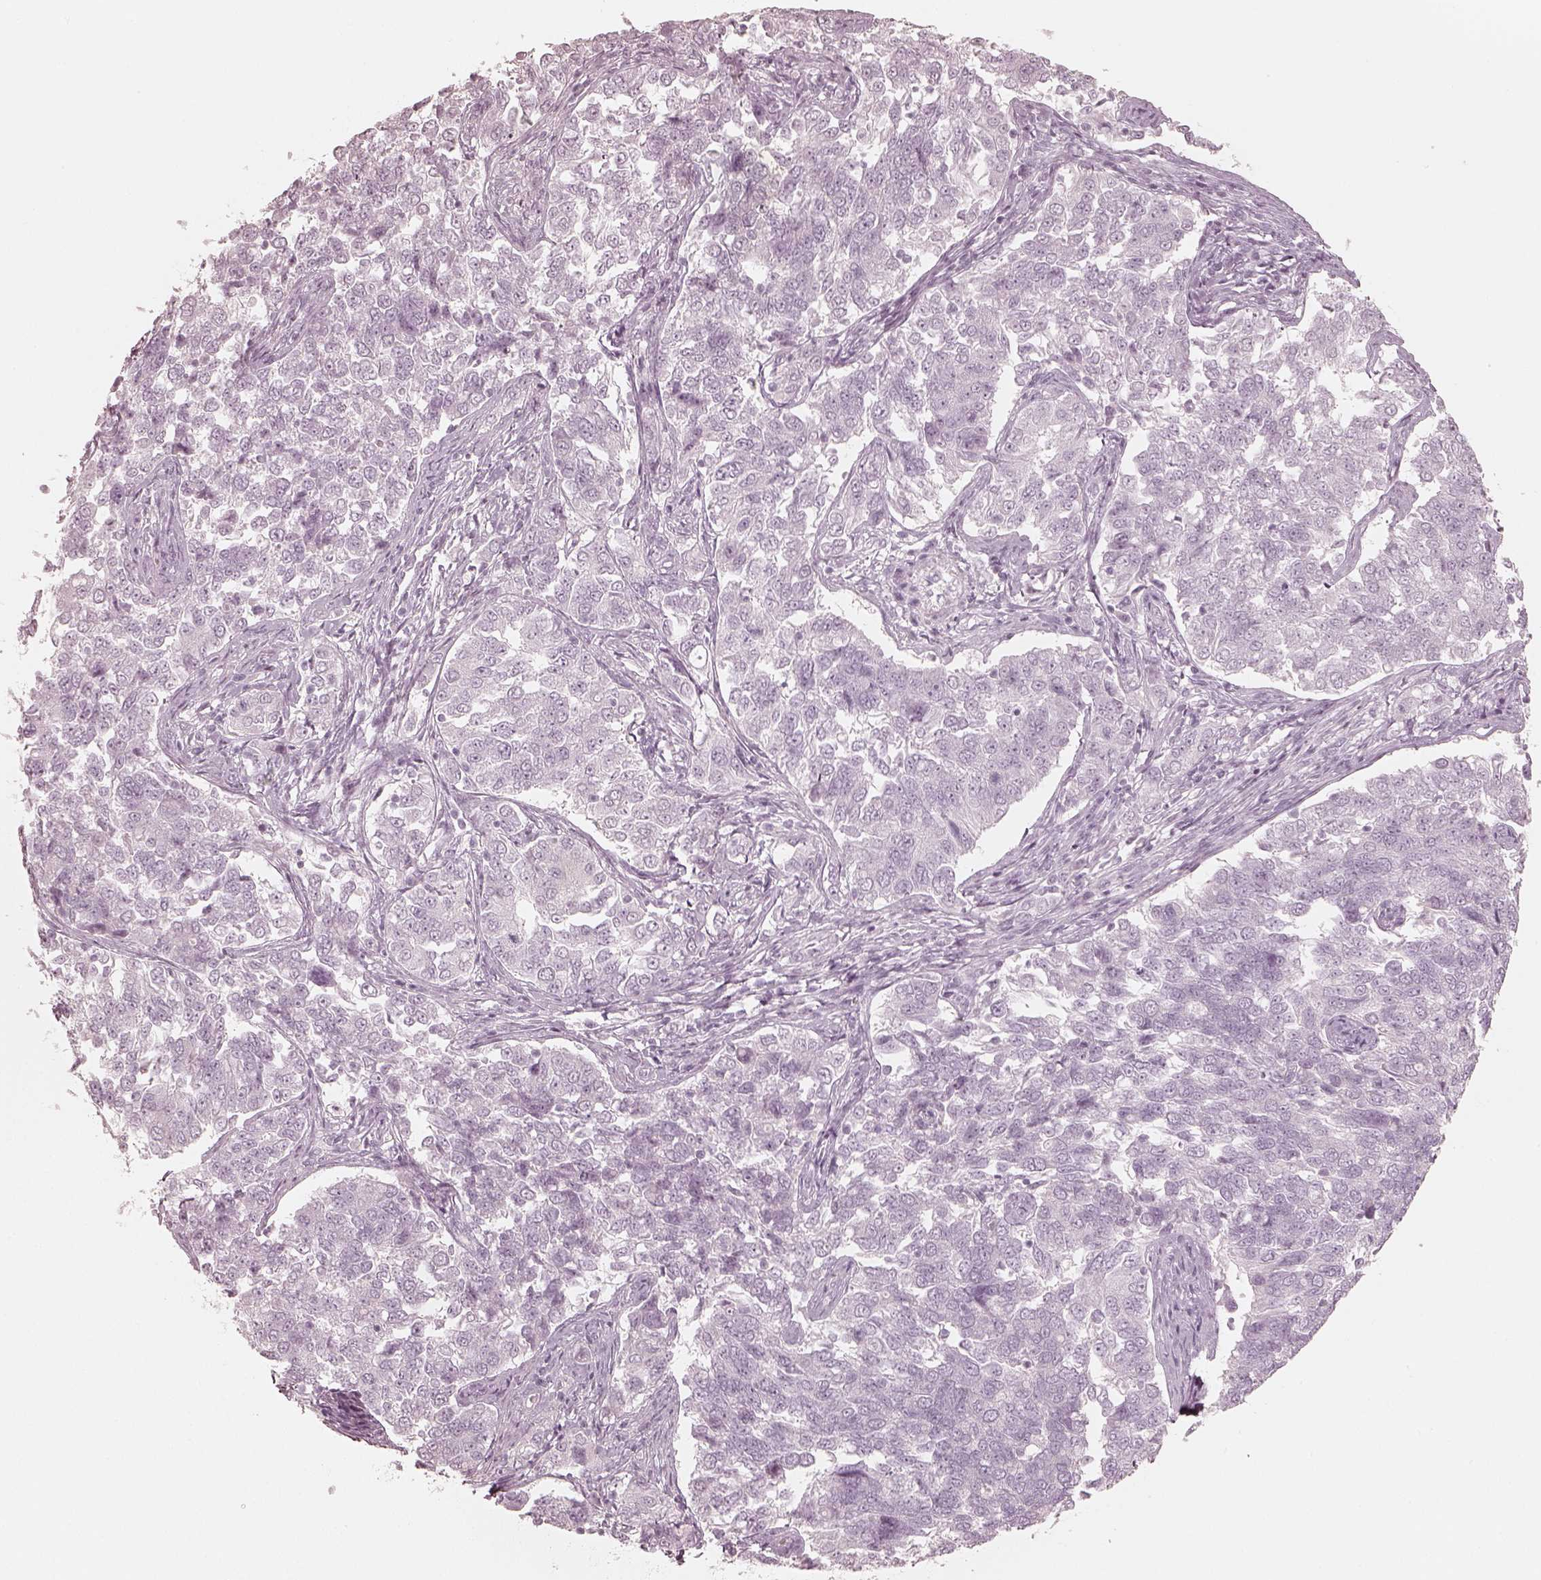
{"staining": {"intensity": "negative", "quantity": "none", "location": "none"}, "tissue": "endometrial cancer", "cell_type": "Tumor cells", "image_type": "cancer", "snomed": [{"axis": "morphology", "description": "Adenocarcinoma, NOS"}, {"axis": "topography", "description": "Endometrium"}], "caption": "Tumor cells are negative for brown protein staining in adenocarcinoma (endometrial).", "gene": "KRT82", "patient": {"sex": "female", "age": 43}}